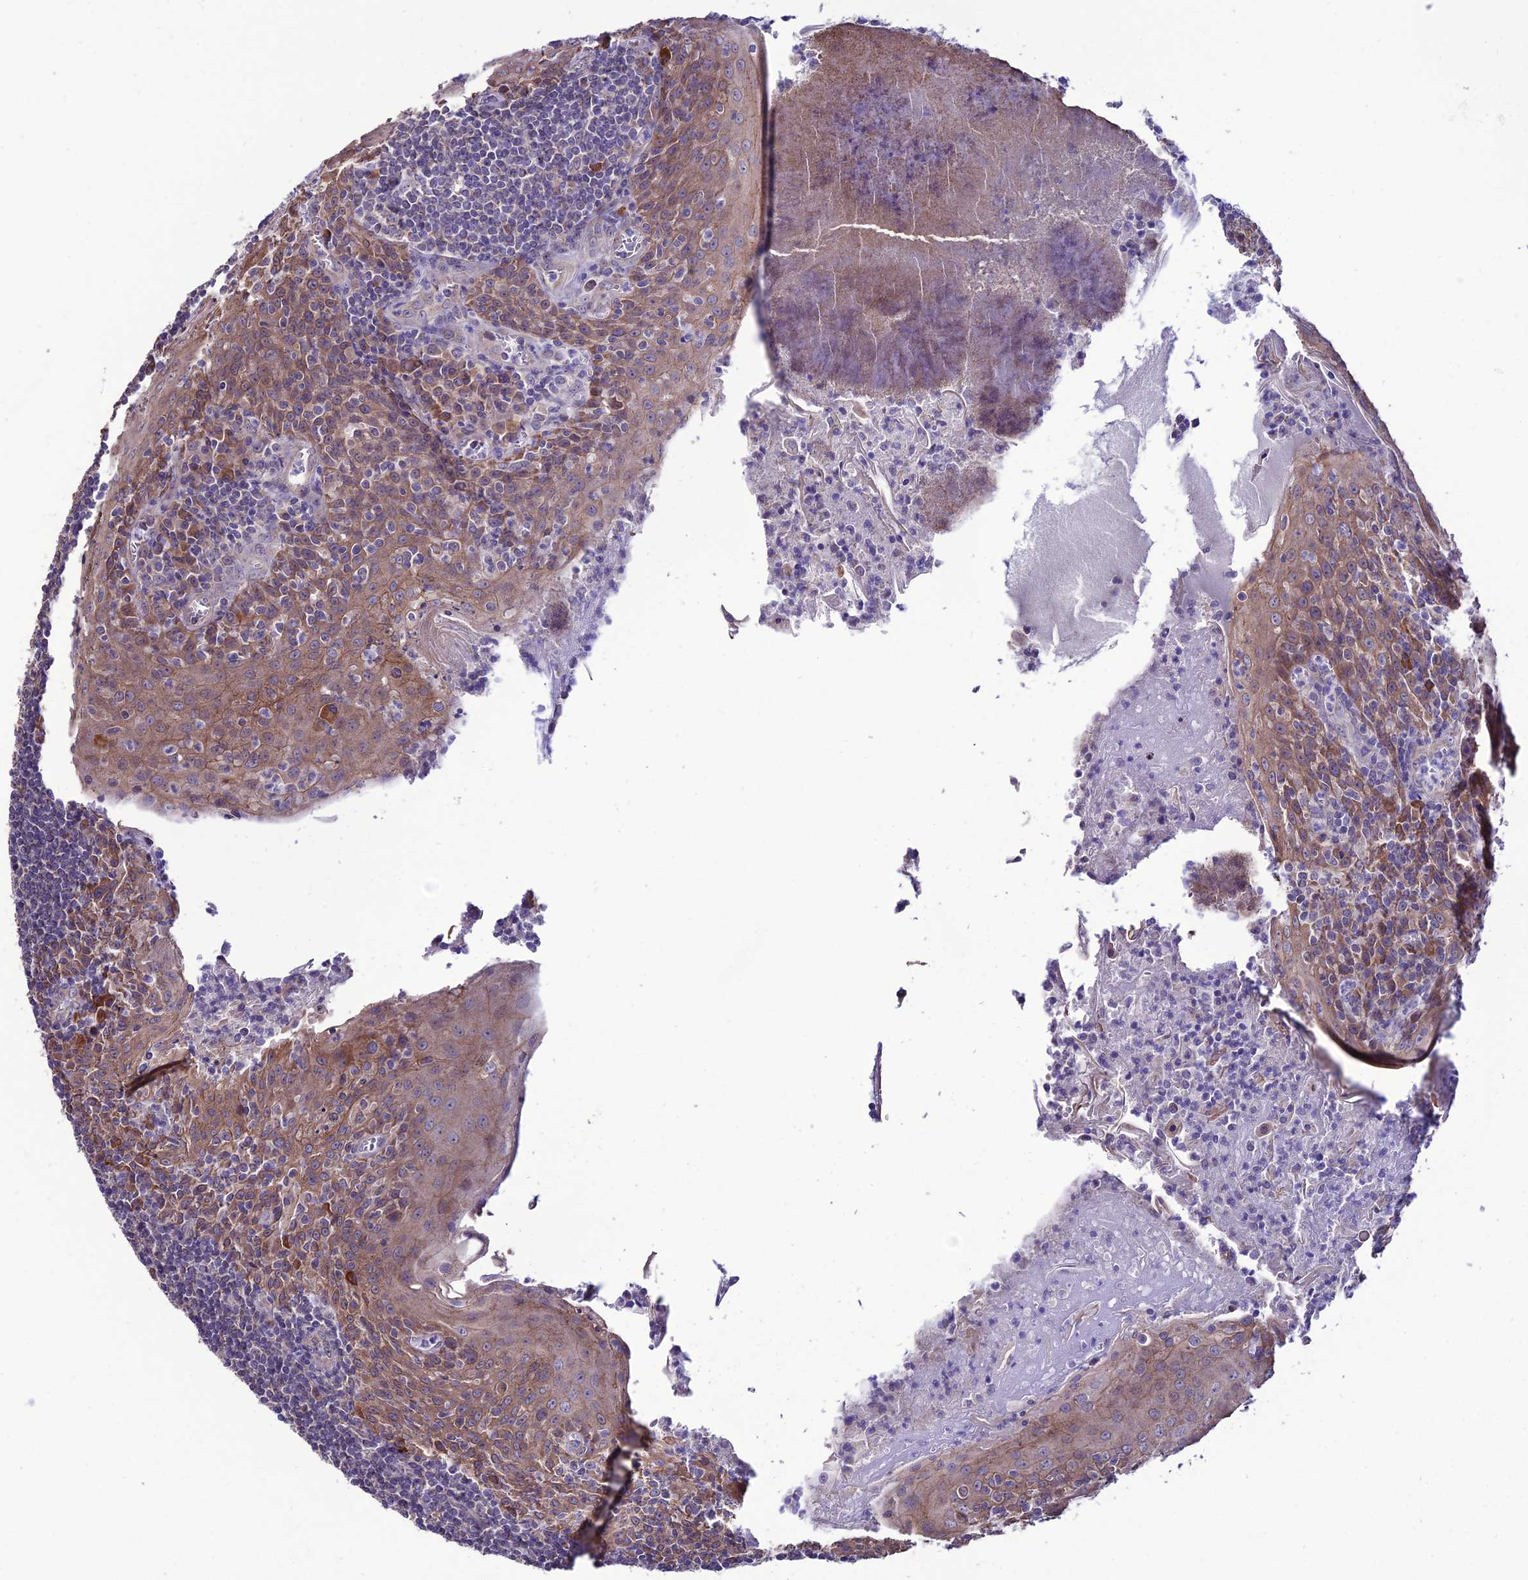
{"staining": {"intensity": "moderate", "quantity": "<25%", "location": "cytoplasmic/membranous"}, "tissue": "tonsil", "cell_type": "Germinal center cells", "image_type": "normal", "snomed": [{"axis": "morphology", "description": "Normal tissue, NOS"}, {"axis": "topography", "description": "Tonsil"}], "caption": "DAB immunohistochemical staining of unremarkable tonsil demonstrates moderate cytoplasmic/membranous protein staining in approximately <25% of germinal center cells.", "gene": "HOGA1", "patient": {"sex": "male", "age": 27}}